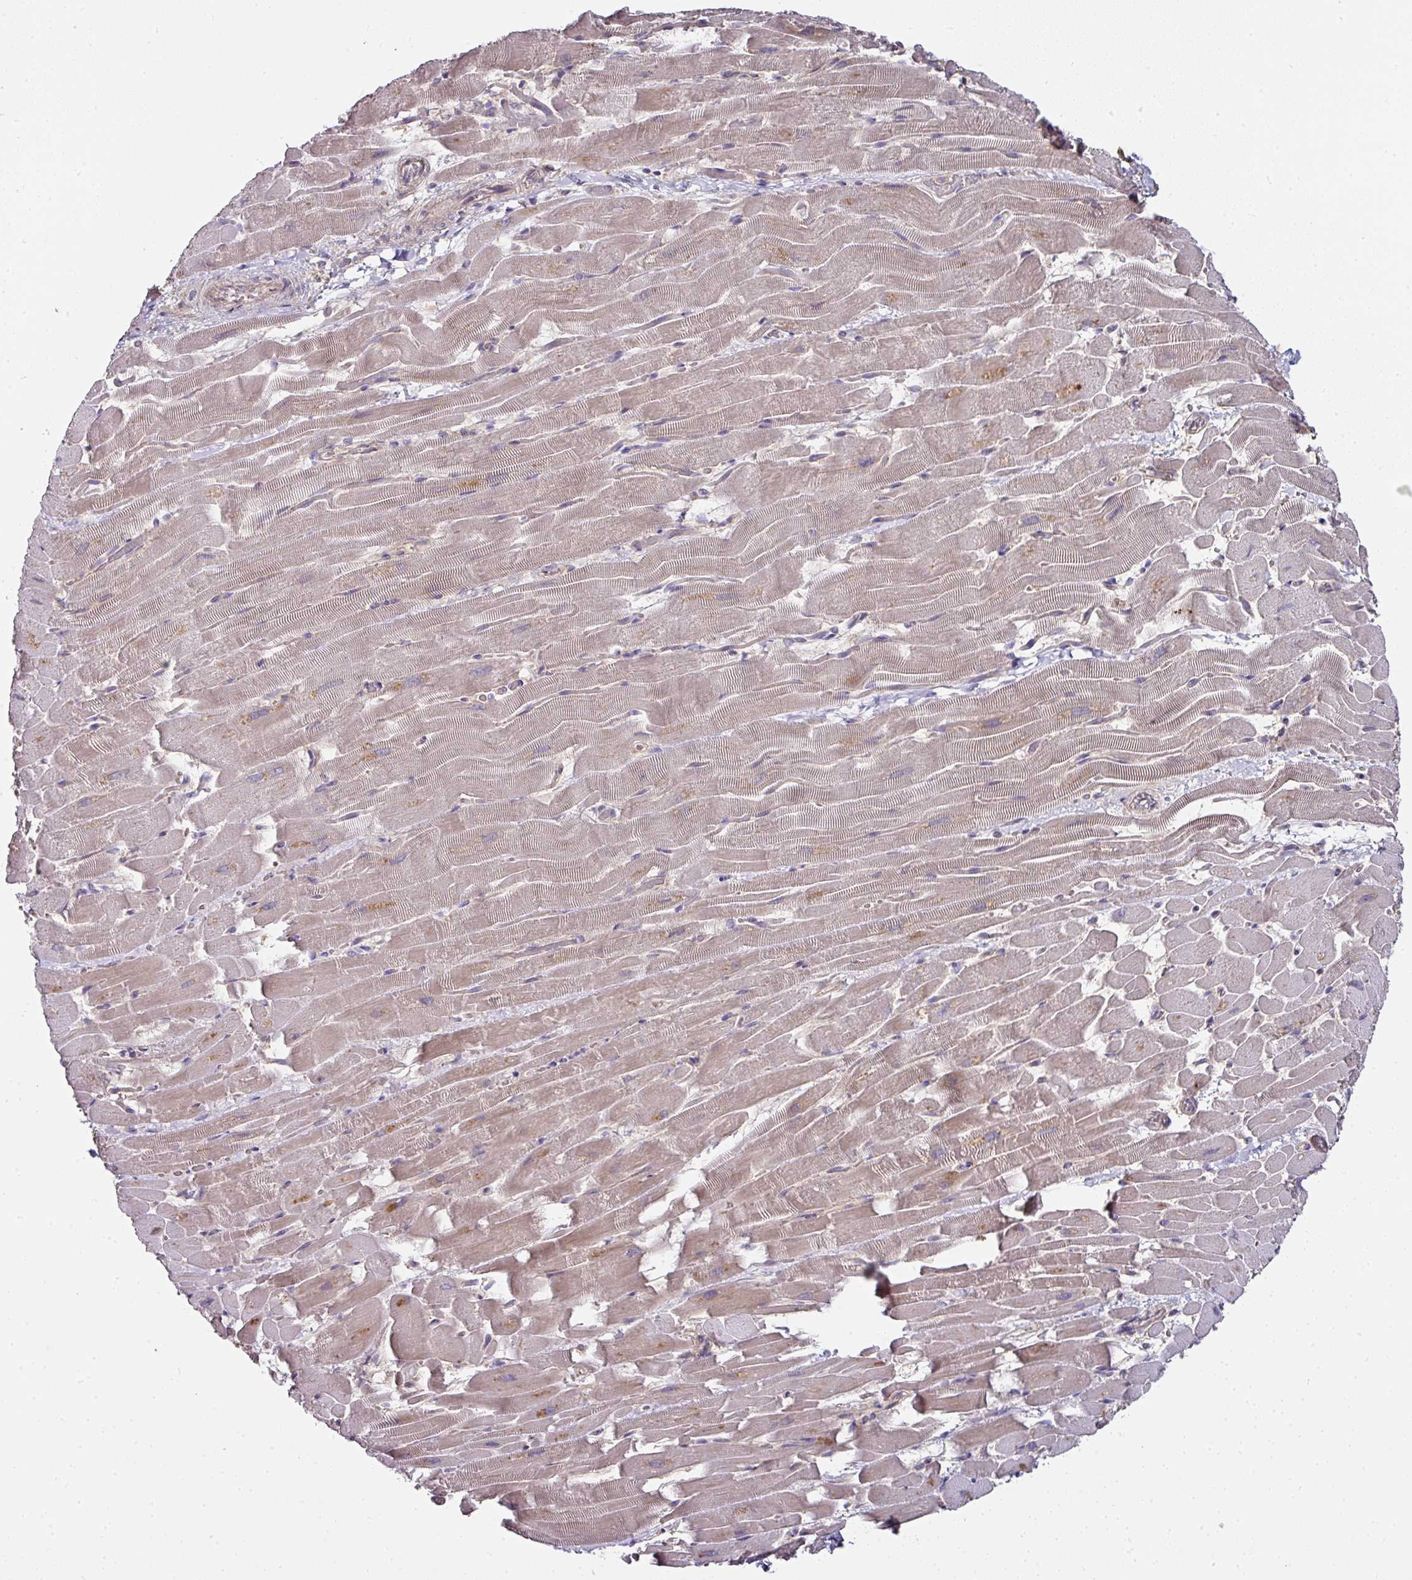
{"staining": {"intensity": "weak", "quantity": "<25%", "location": "cytoplasmic/membranous"}, "tissue": "heart muscle", "cell_type": "Cardiomyocytes", "image_type": "normal", "snomed": [{"axis": "morphology", "description": "Normal tissue, NOS"}, {"axis": "topography", "description": "Heart"}], "caption": "This photomicrograph is of benign heart muscle stained with IHC to label a protein in brown with the nuclei are counter-stained blue. There is no positivity in cardiomyocytes. (DAB immunohistochemistry (IHC) visualized using brightfield microscopy, high magnification).", "gene": "CTDSP2", "patient": {"sex": "male", "age": 37}}